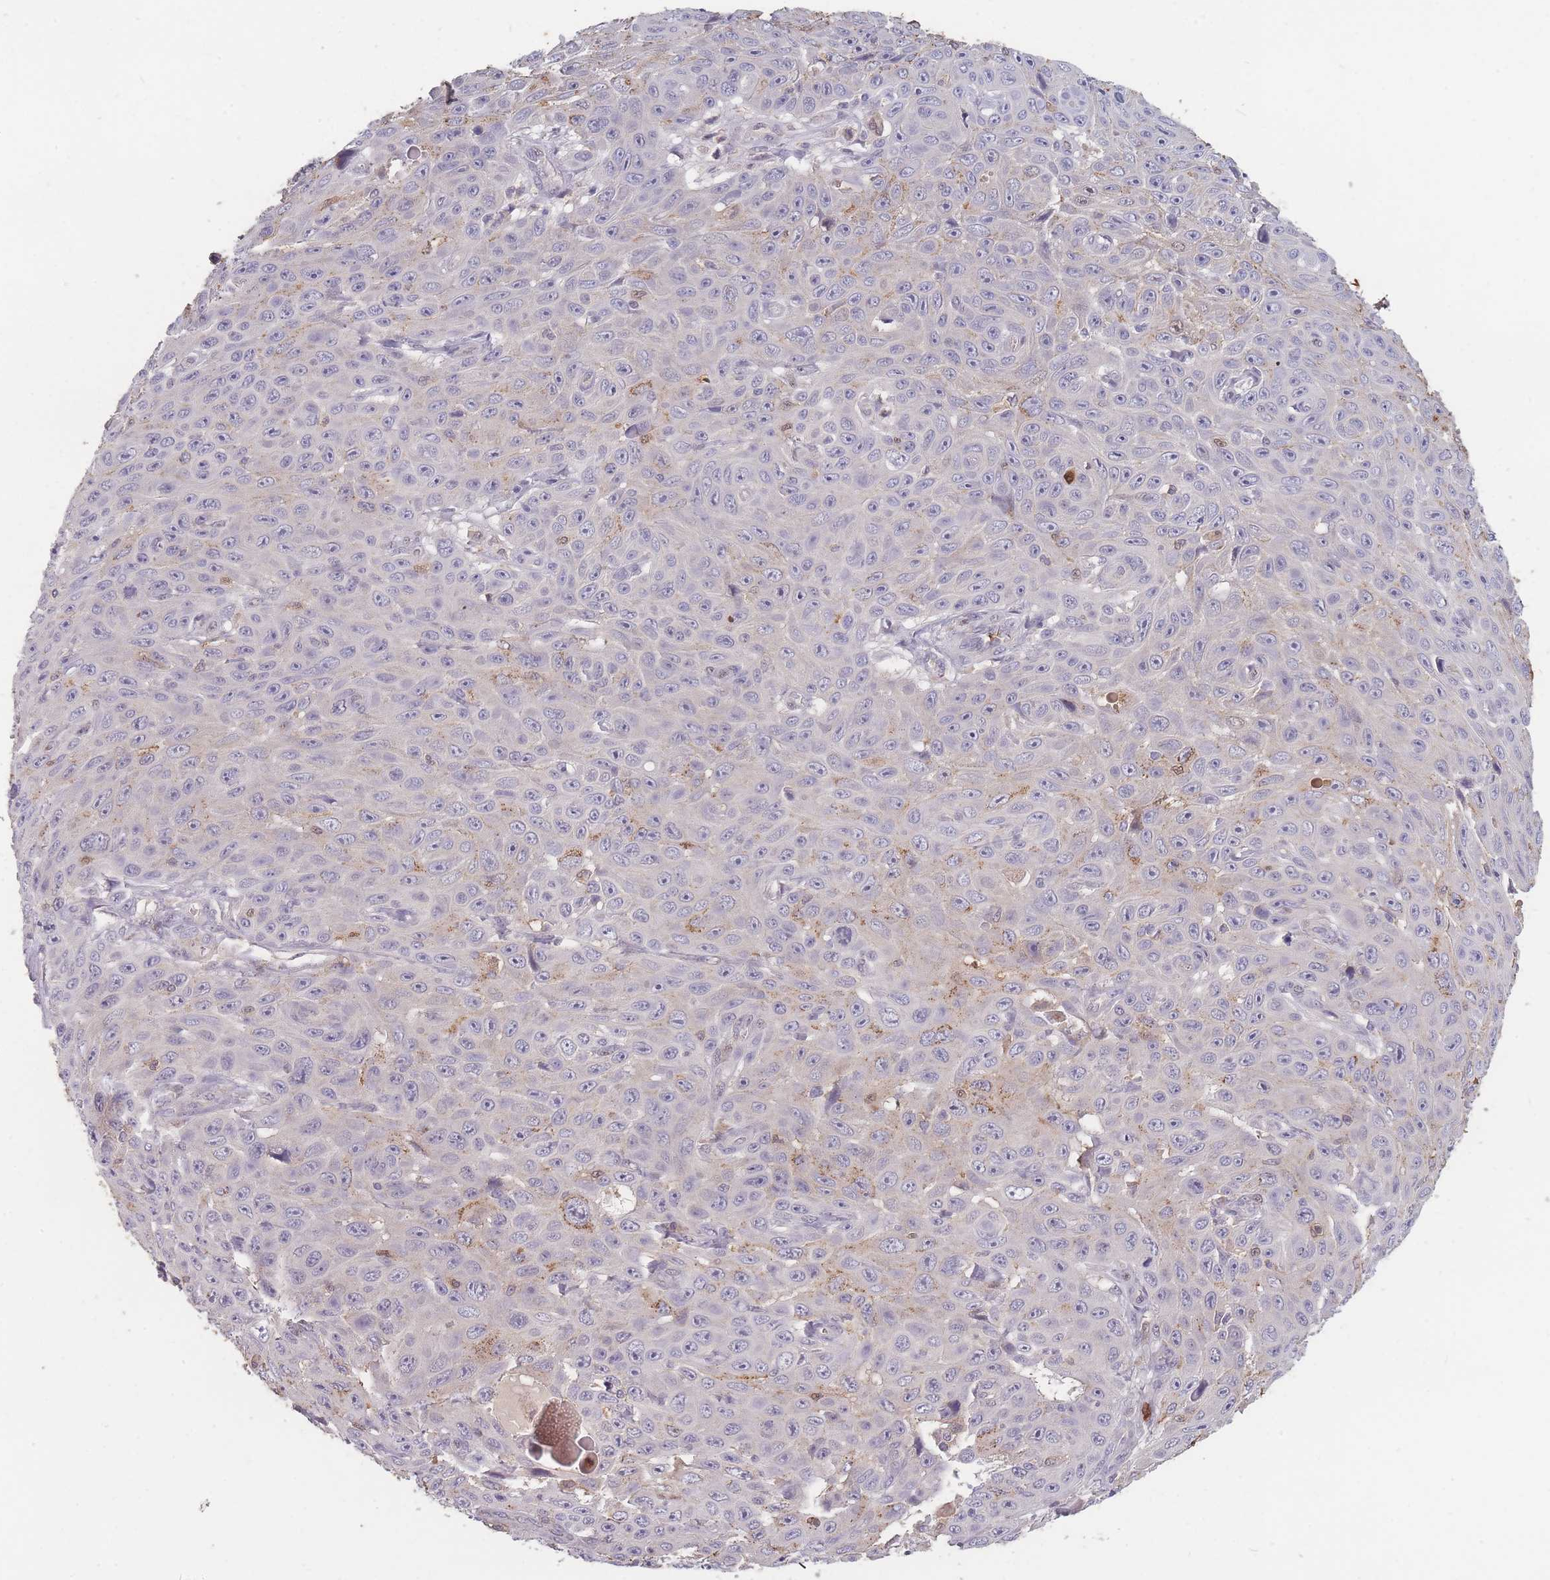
{"staining": {"intensity": "negative", "quantity": "none", "location": "none"}, "tissue": "skin cancer", "cell_type": "Tumor cells", "image_type": "cancer", "snomed": [{"axis": "morphology", "description": "Squamous cell carcinoma, NOS"}, {"axis": "topography", "description": "Skin"}], "caption": "Immunohistochemical staining of skin squamous cell carcinoma demonstrates no significant expression in tumor cells.", "gene": "BST1", "patient": {"sex": "male", "age": 82}}